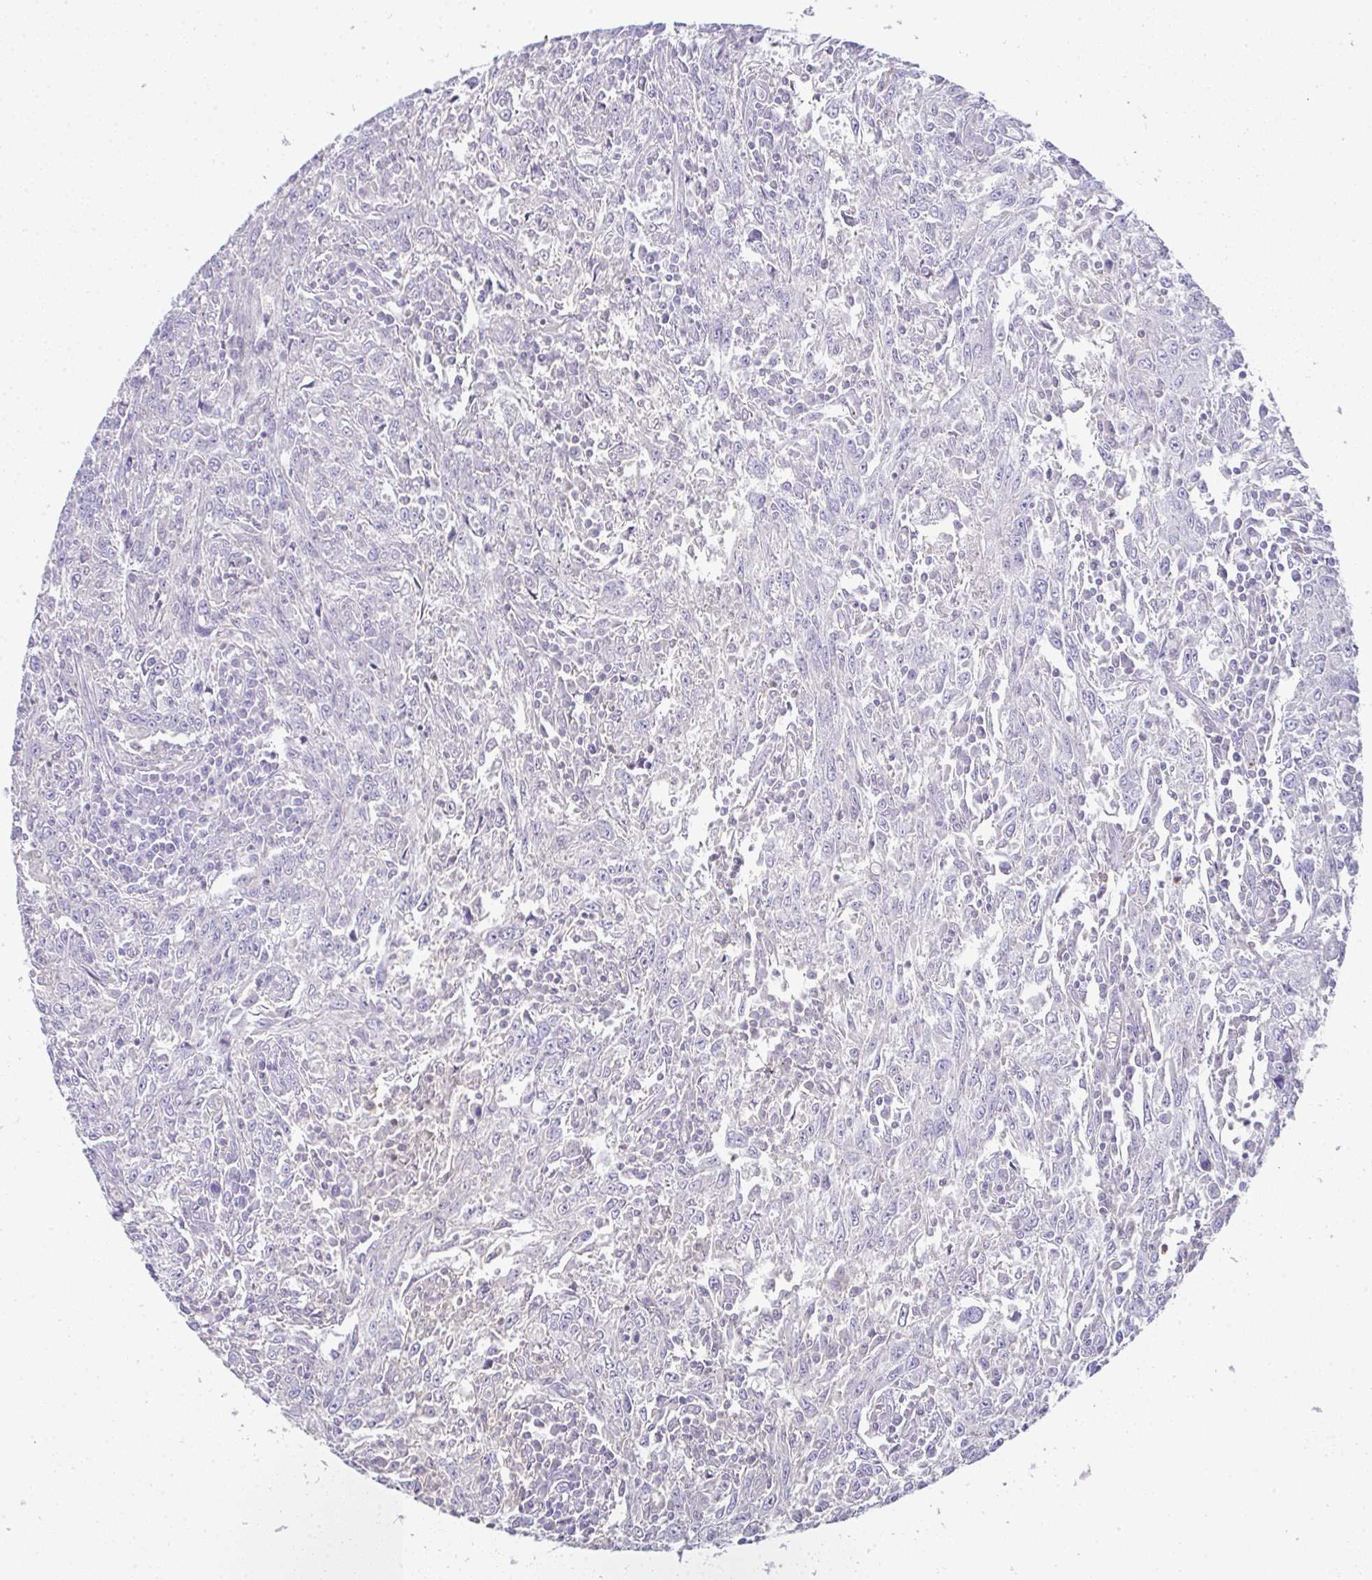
{"staining": {"intensity": "negative", "quantity": "none", "location": "none"}, "tissue": "breast cancer", "cell_type": "Tumor cells", "image_type": "cancer", "snomed": [{"axis": "morphology", "description": "Duct carcinoma"}, {"axis": "topography", "description": "Breast"}], "caption": "Immunohistochemical staining of human breast cancer (intraductal carcinoma) shows no significant positivity in tumor cells. (DAB immunohistochemistry (IHC), high magnification).", "gene": "TNFAIP8", "patient": {"sex": "female", "age": 50}}